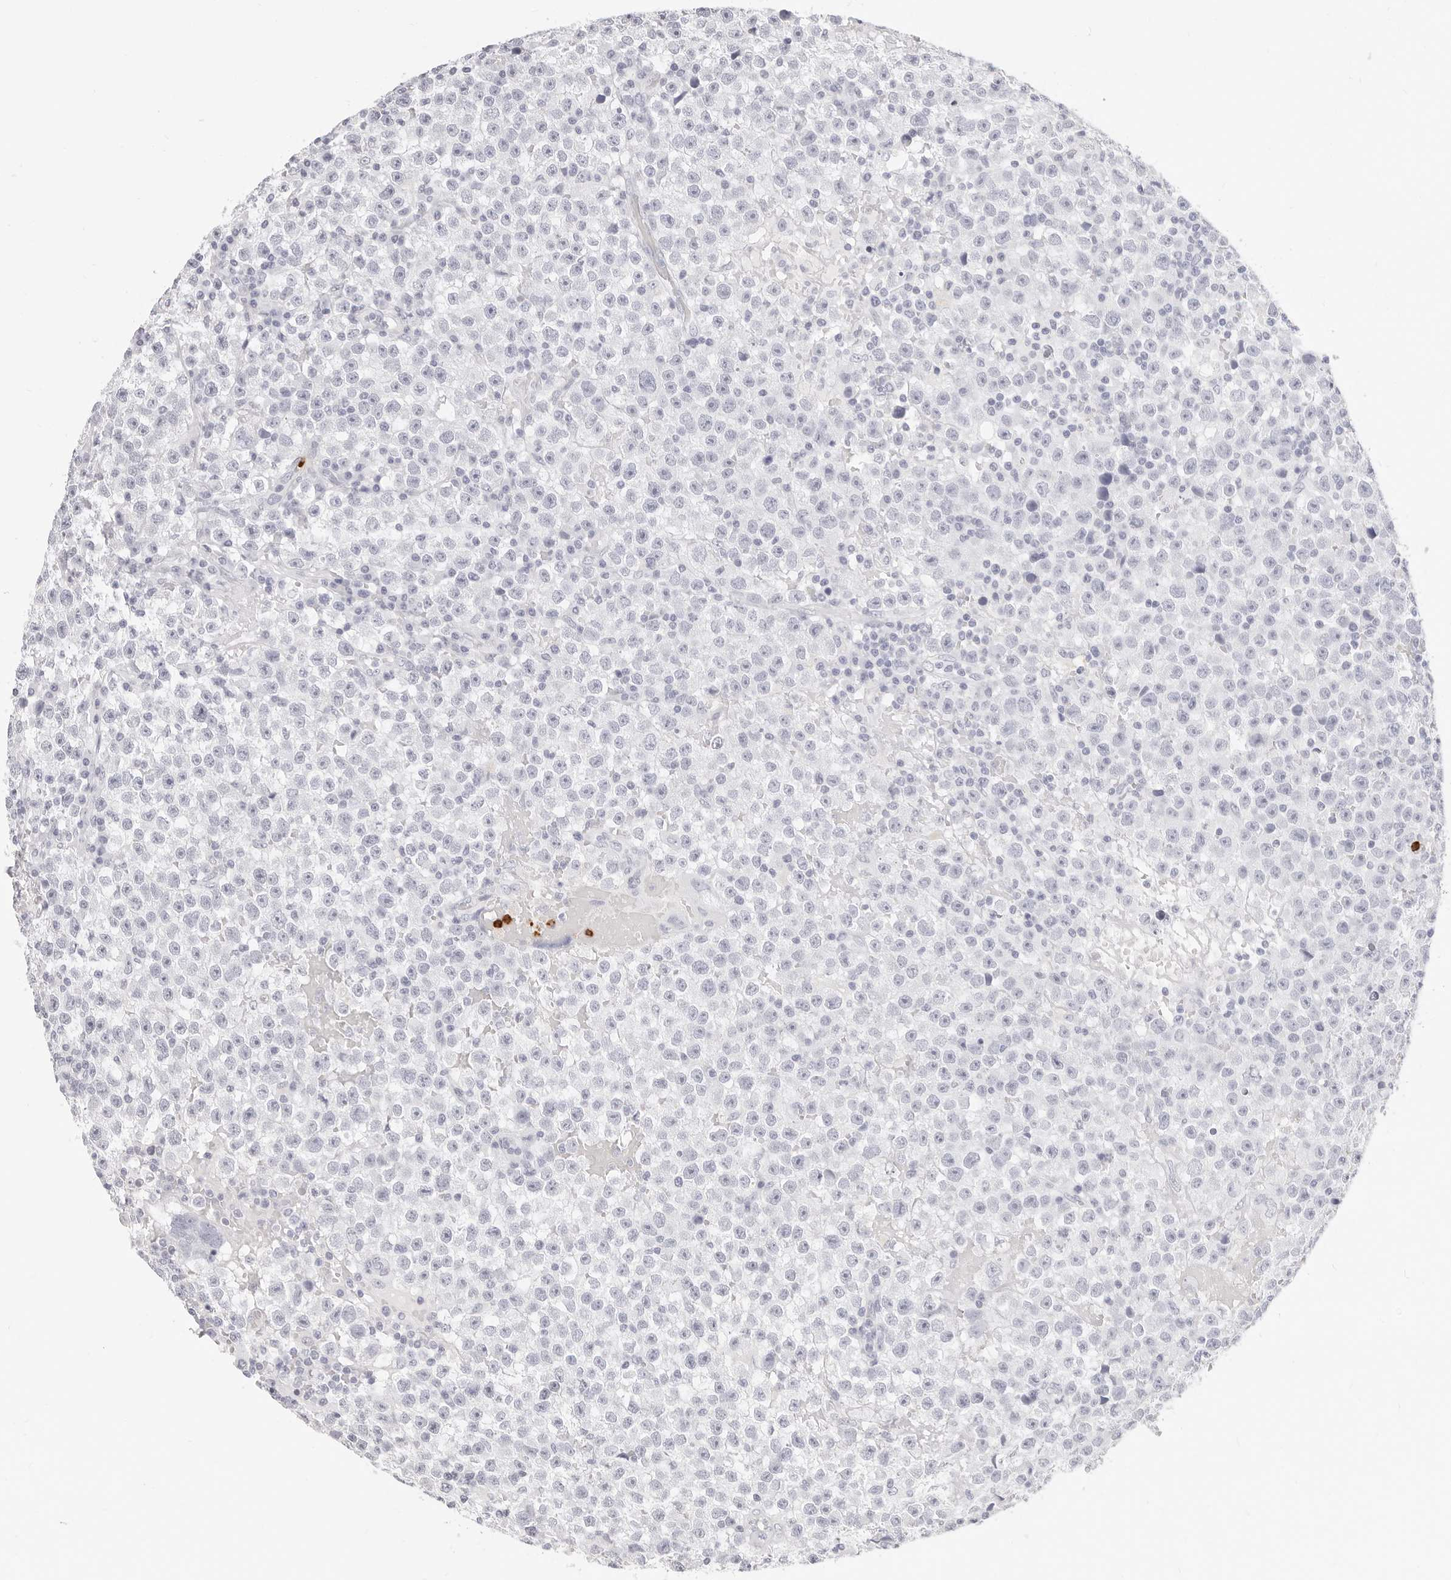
{"staining": {"intensity": "negative", "quantity": "none", "location": "none"}, "tissue": "testis cancer", "cell_type": "Tumor cells", "image_type": "cancer", "snomed": [{"axis": "morphology", "description": "Seminoma, NOS"}, {"axis": "topography", "description": "Testis"}], "caption": "An IHC micrograph of testis cancer is shown. There is no staining in tumor cells of testis cancer.", "gene": "CAMP", "patient": {"sex": "male", "age": 22}}